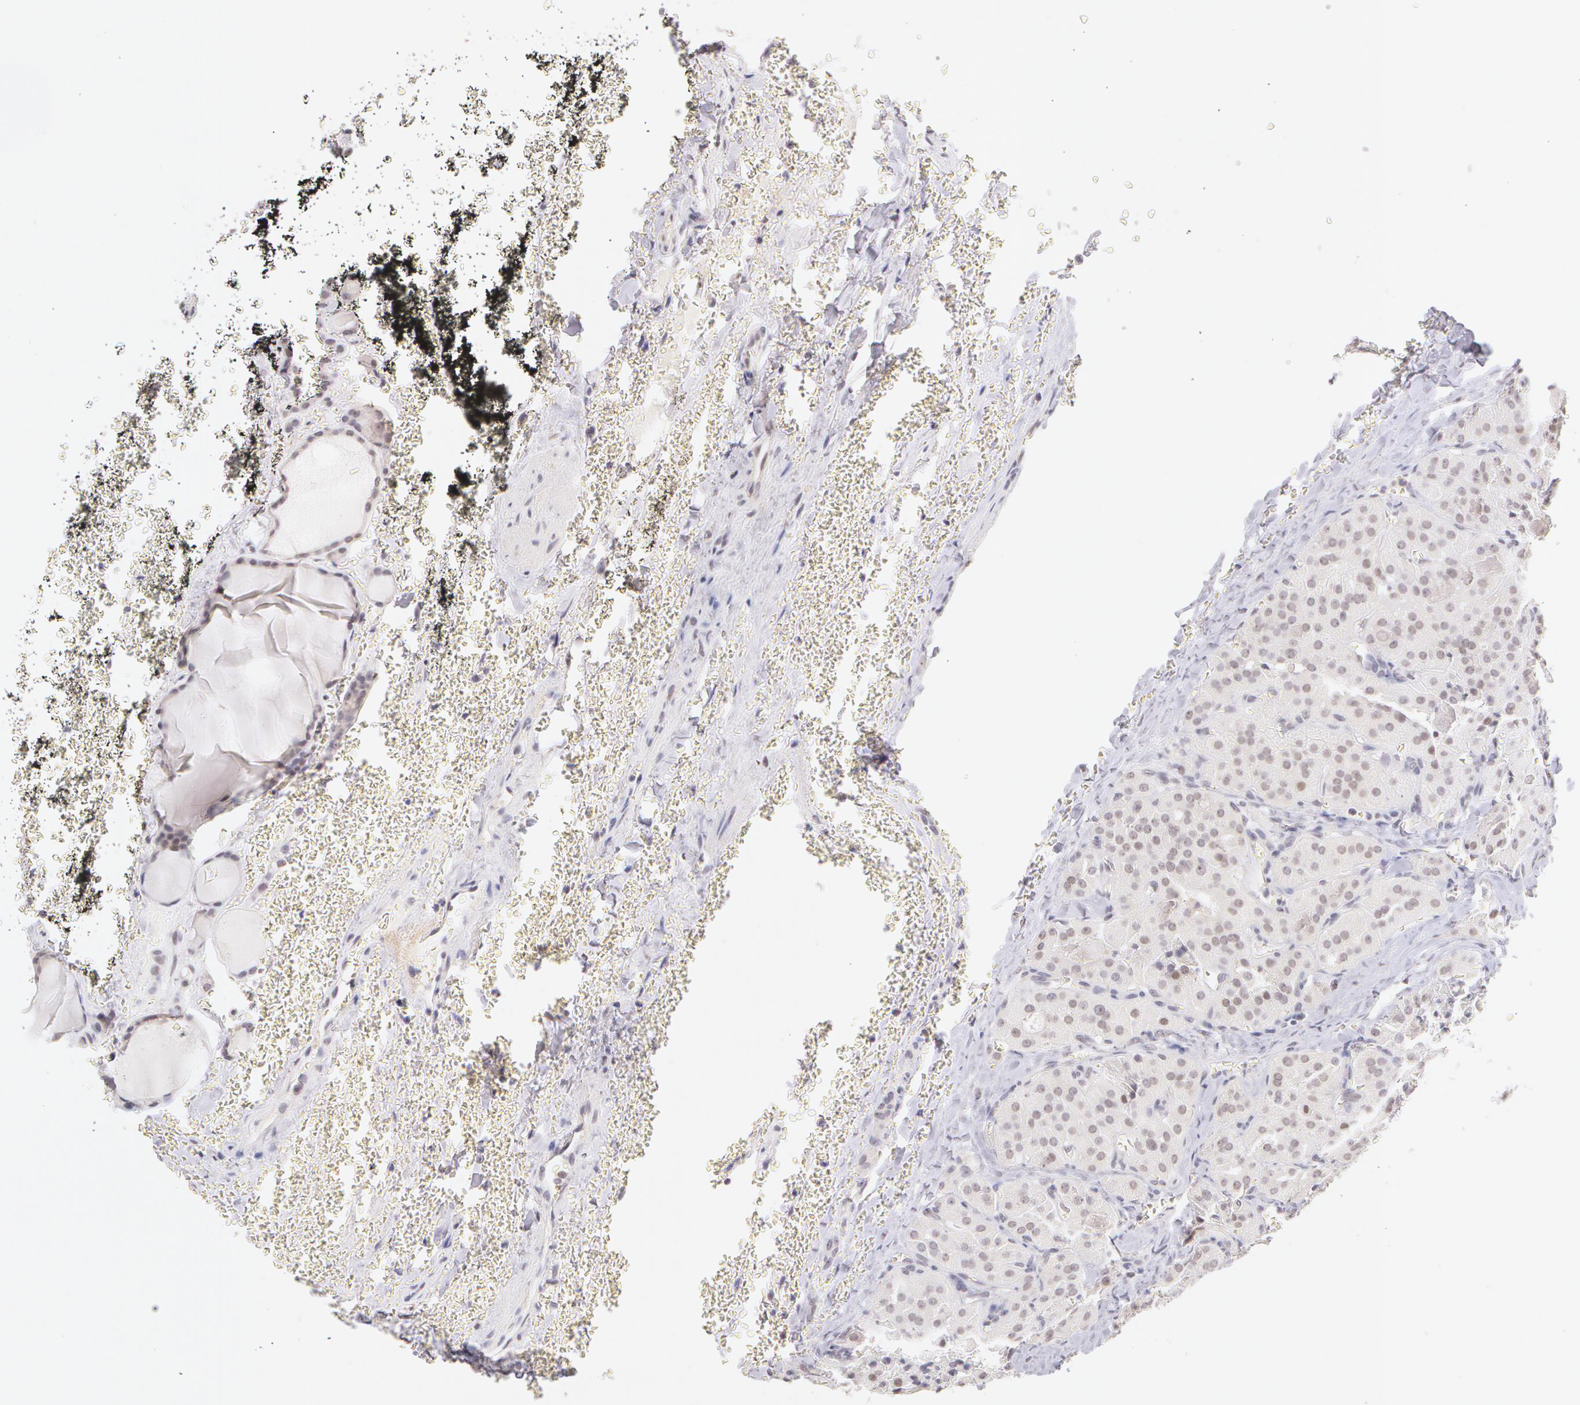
{"staining": {"intensity": "negative", "quantity": "none", "location": "none"}, "tissue": "thyroid cancer", "cell_type": "Tumor cells", "image_type": "cancer", "snomed": [{"axis": "morphology", "description": "Carcinoma, NOS"}, {"axis": "topography", "description": "Thyroid gland"}], "caption": "This is an immunohistochemistry (IHC) micrograph of human carcinoma (thyroid). There is no expression in tumor cells.", "gene": "ZNF597", "patient": {"sex": "male", "age": 76}}